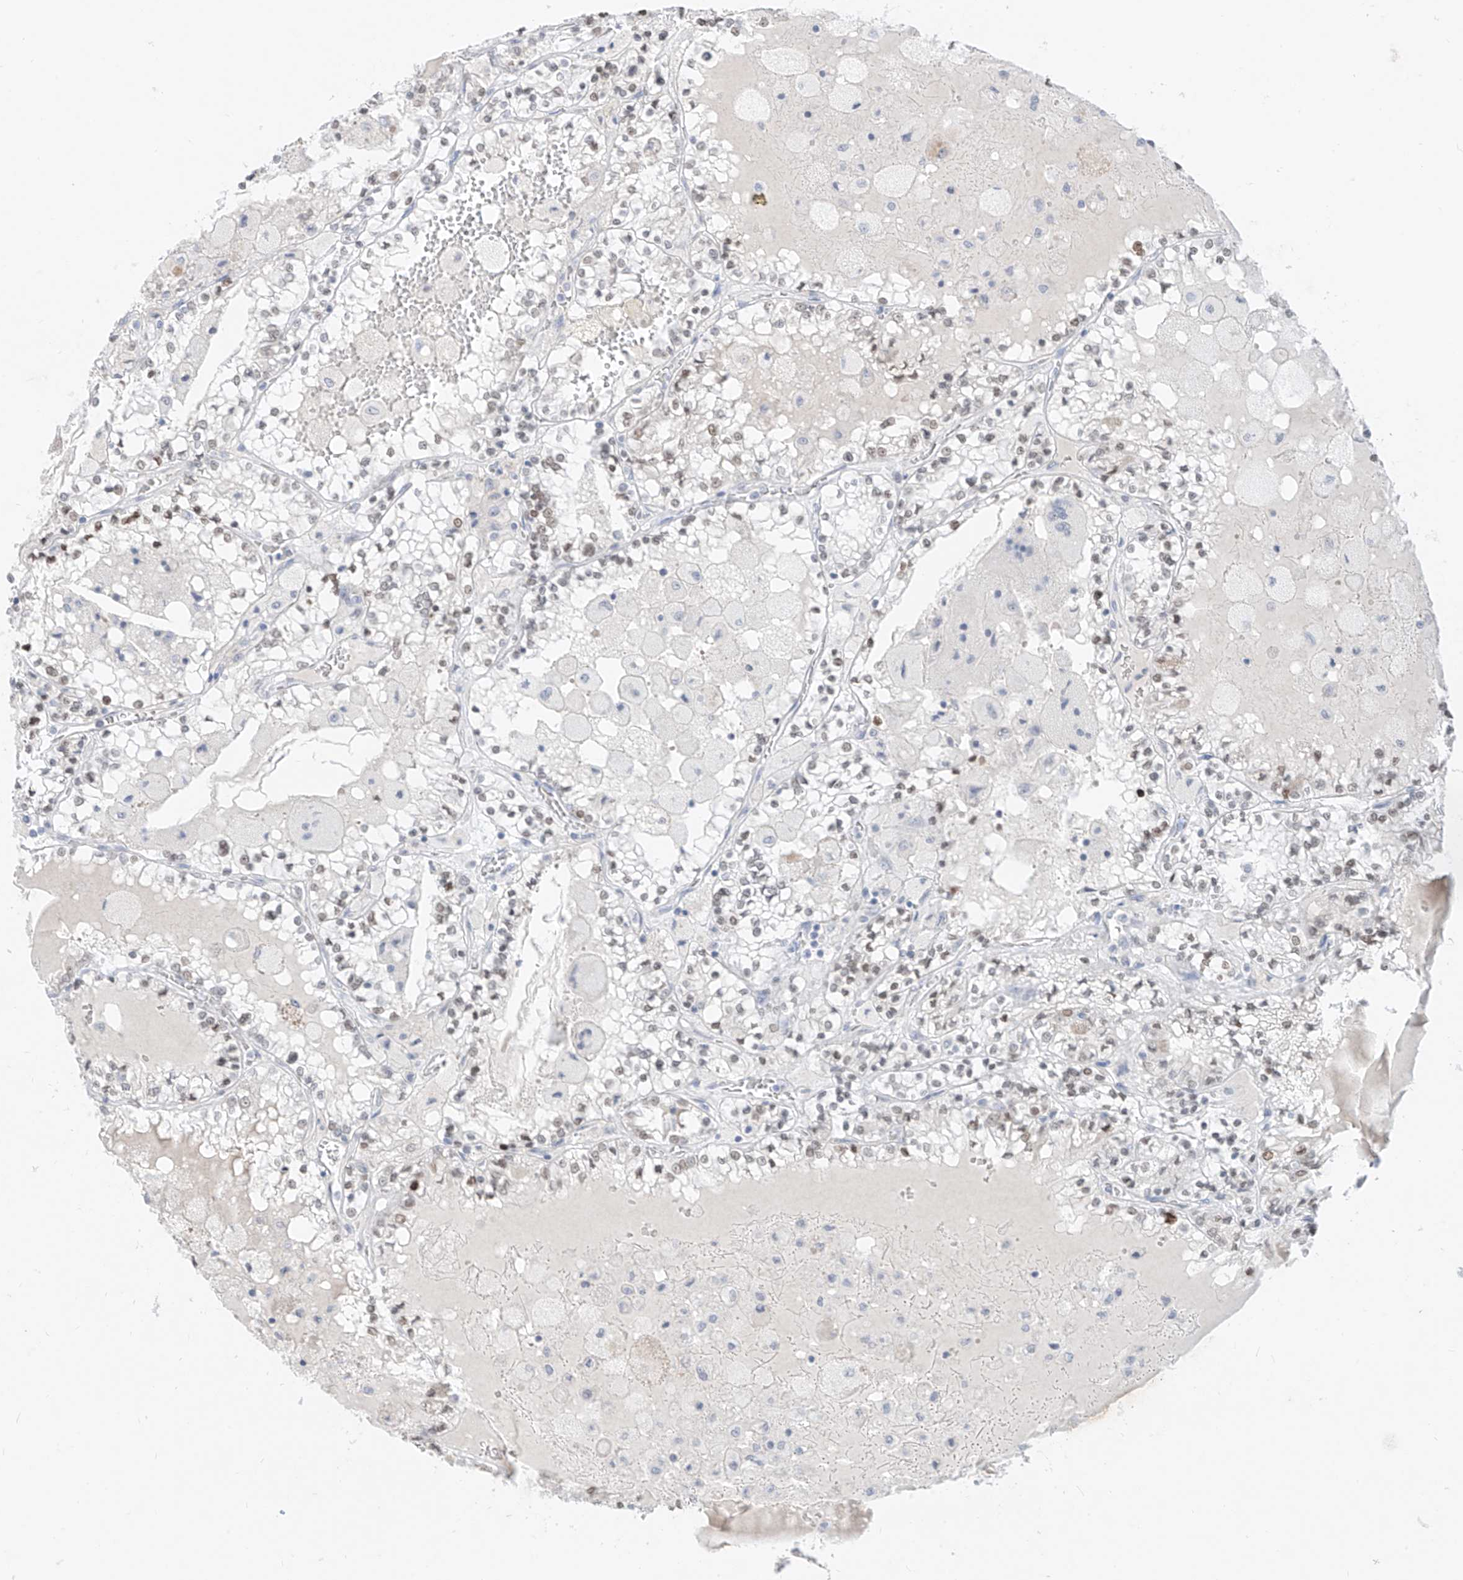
{"staining": {"intensity": "moderate", "quantity": "25%-75%", "location": "nuclear"}, "tissue": "renal cancer", "cell_type": "Tumor cells", "image_type": "cancer", "snomed": [{"axis": "morphology", "description": "Adenocarcinoma, NOS"}, {"axis": "topography", "description": "Kidney"}], "caption": "Immunohistochemical staining of renal cancer (adenocarcinoma) shows moderate nuclear protein expression in approximately 25%-75% of tumor cells.", "gene": "BARX2", "patient": {"sex": "female", "age": 56}}